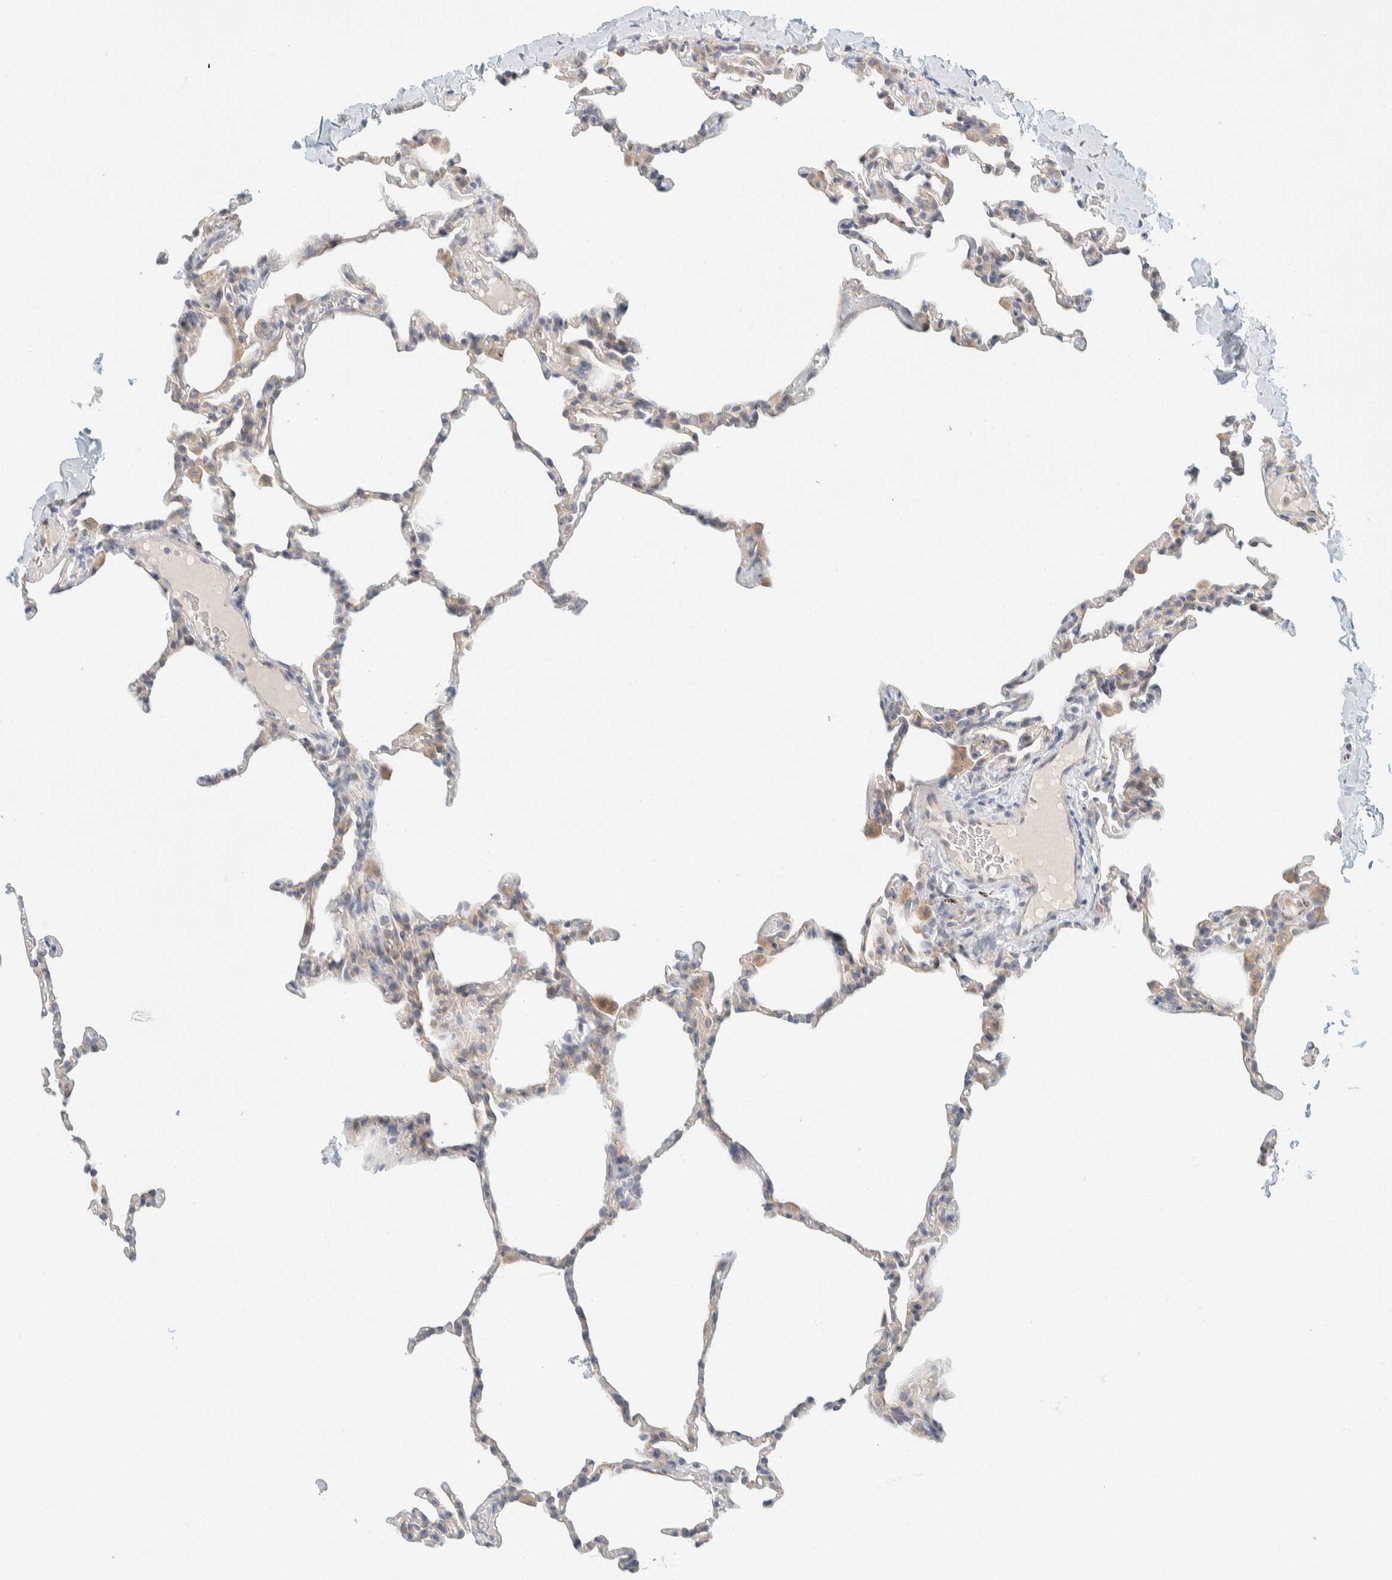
{"staining": {"intensity": "negative", "quantity": "none", "location": "none"}, "tissue": "lung", "cell_type": "Alveolar cells", "image_type": "normal", "snomed": [{"axis": "morphology", "description": "Normal tissue, NOS"}, {"axis": "topography", "description": "Lung"}], "caption": "This is an IHC image of unremarkable lung. There is no staining in alveolar cells.", "gene": "TMEM184B", "patient": {"sex": "male", "age": 20}}